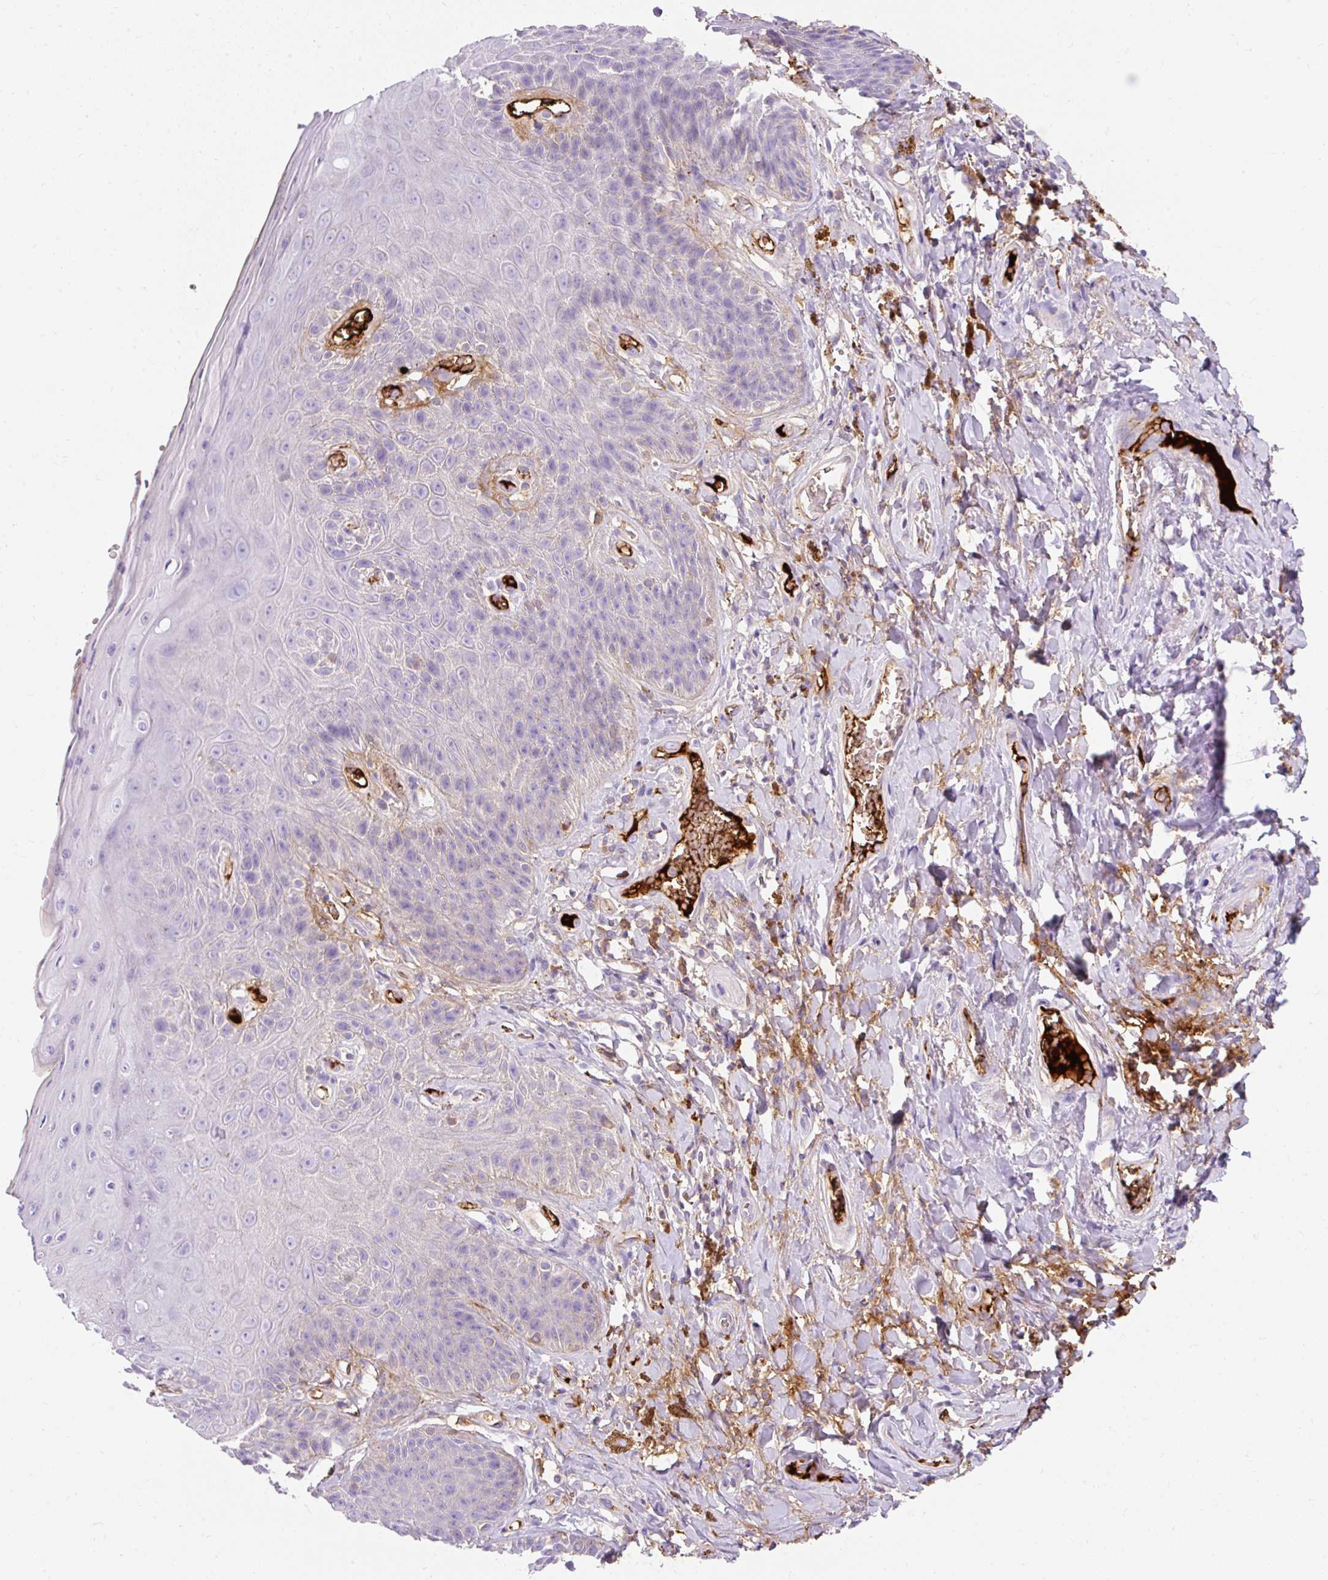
{"staining": {"intensity": "negative", "quantity": "none", "location": "none"}, "tissue": "skin", "cell_type": "Epidermal cells", "image_type": "normal", "snomed": [{"axis": "morphology", "description": "Normal tissue, NOS"}, {"axis": "topography", "description": "Anal"}, {"axis": "topography", "description": "Peripheral nerve tissue"}], "caption": "Epidermal cells show no significant protein positivity in normal skin.", "gene": "APOC2", "patient": {"sex": "male", "age": 53}}